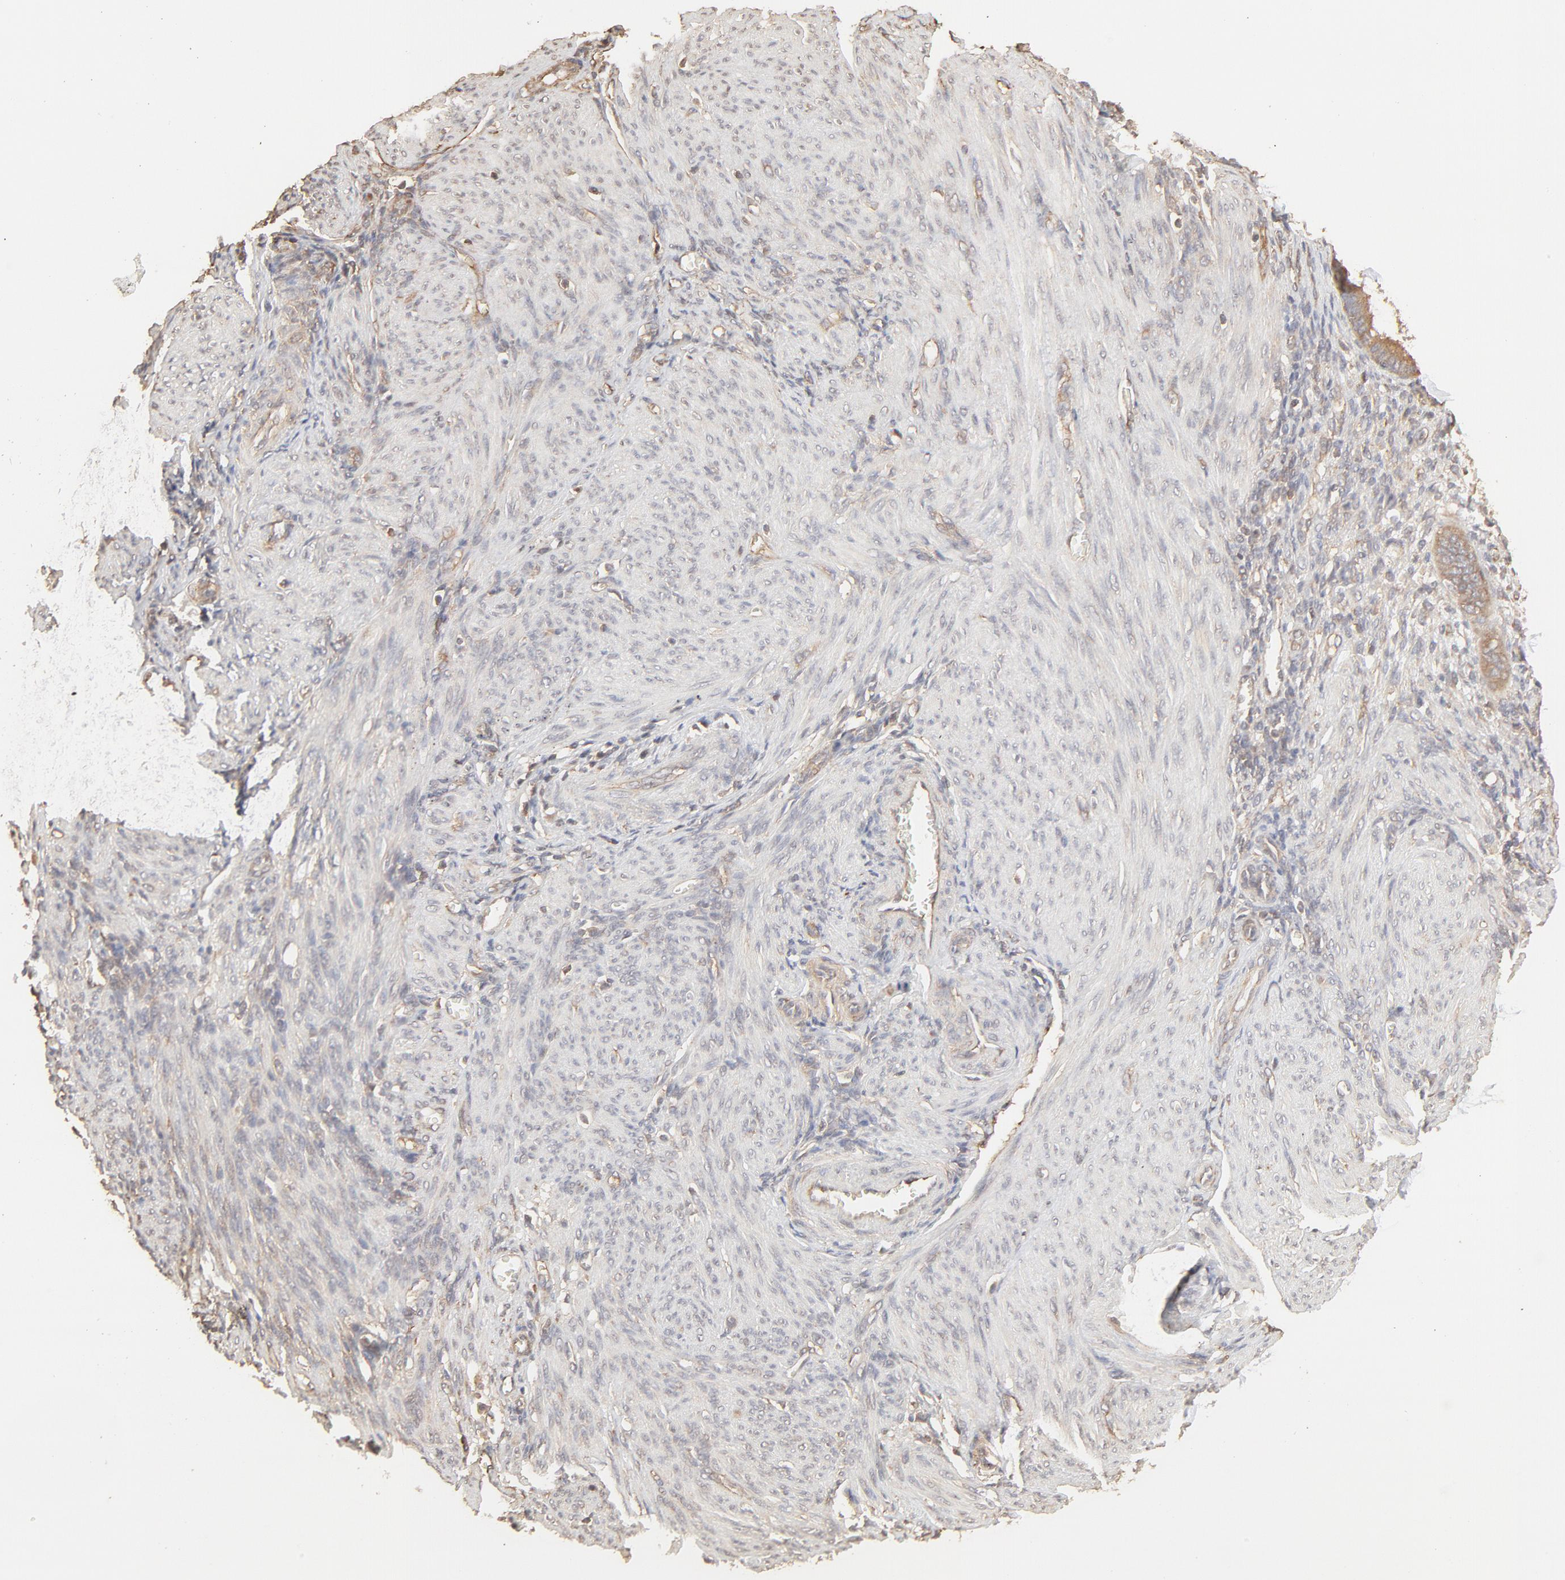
{"staining": {"intensity": "weak", "quantity": ">75%", "location": "cytoplasmic/membranous"}, "tissue": "endometrium", "cell_type": "Cells in endometrial stroma", "image_type": "normal", "snomed": [{"axis": "morphology", "description": "Normal tissue, NOS"}, {"axis": "topography", "description": "Endometrium"}], "caption": "Immunohistochemistry (IHC) micrograph of benign endometrium: human endometrium stained using immunohistochemistry (IHC) reveals low levels of weak protein expression localized specifically in the cytoplasmic/membranous of cells in endometrial stroma, appearing as a cytoplasmic/membranous brown color.", "gene": "PPP2CA", "patient": {"sex": "female", "age": 72}}